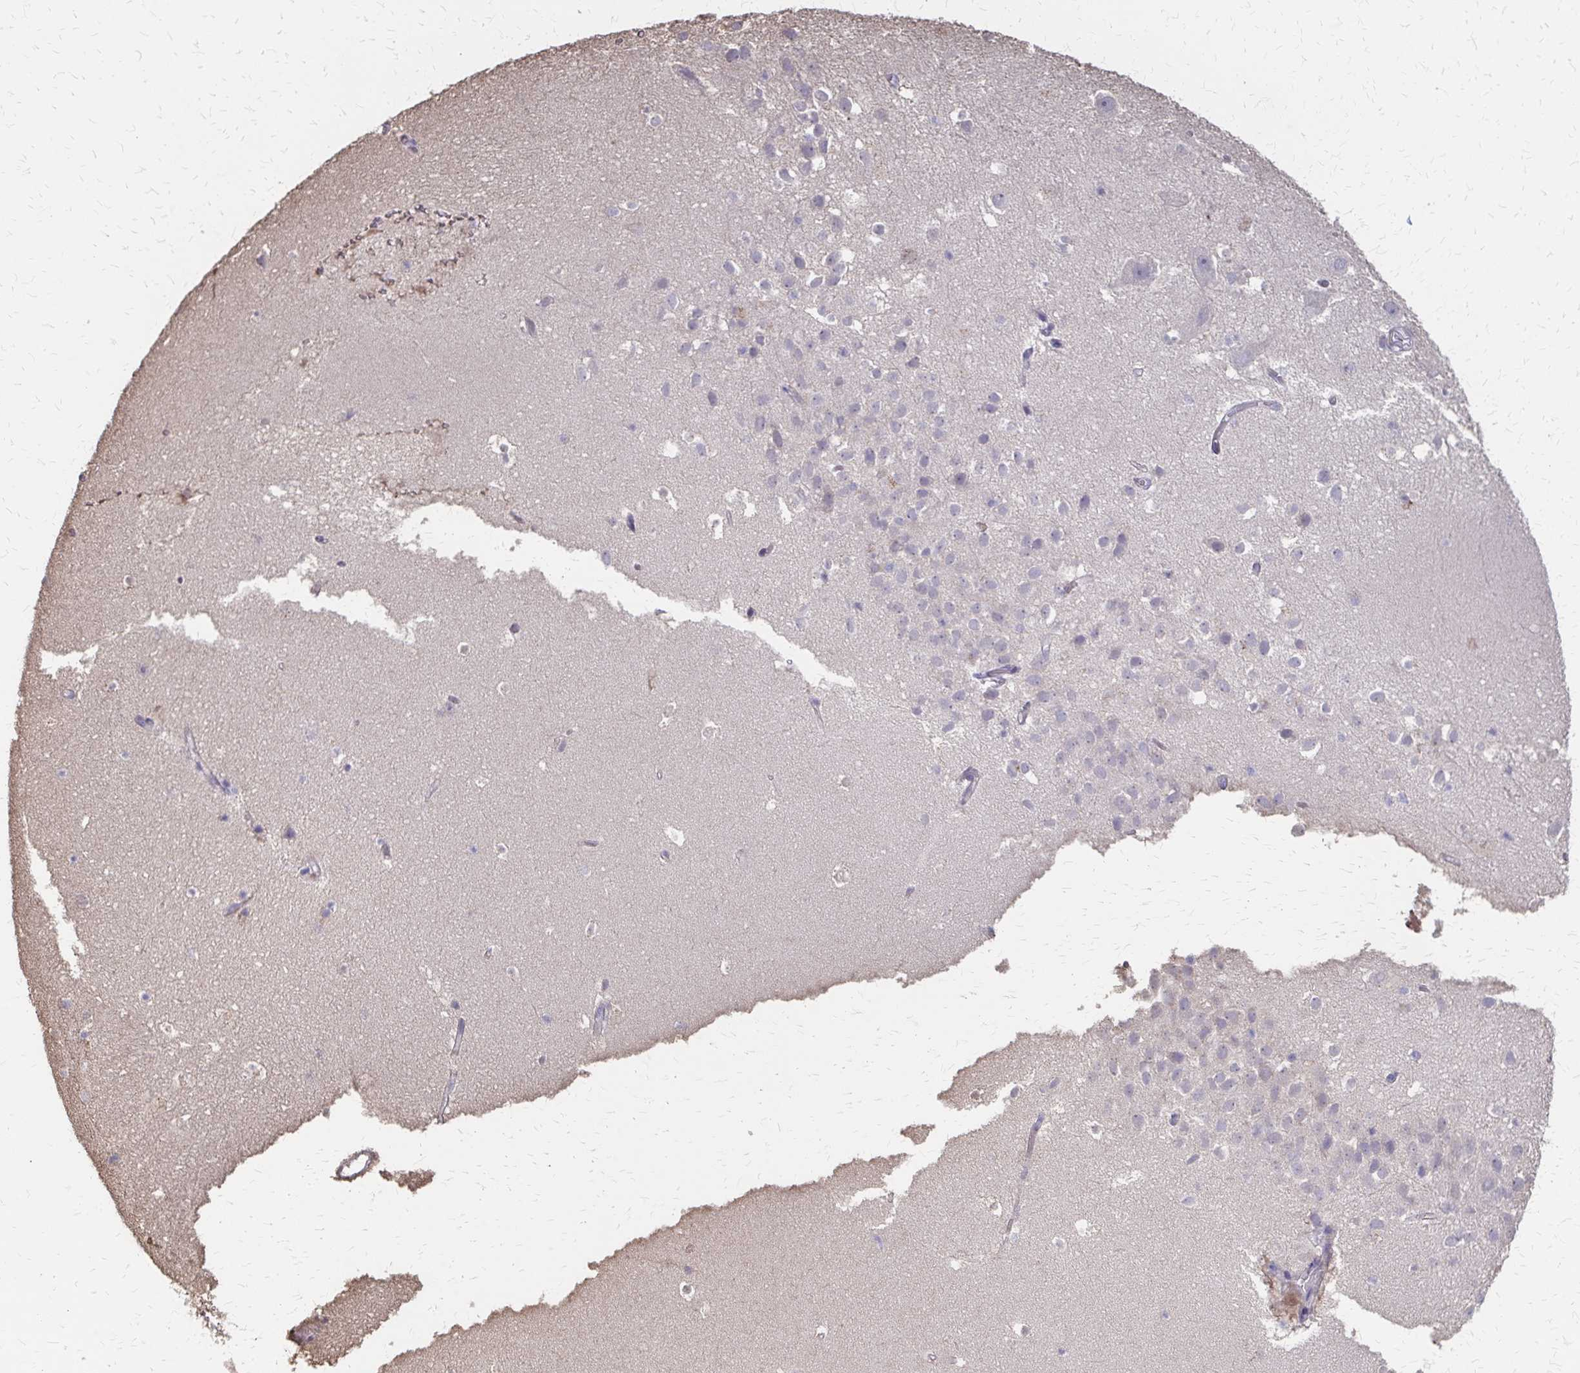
{"staining": {"intensity": "negative", "quantity": "none", "location": "none"}, "tissue": "hippocampus", "cell_type": "Glial cells", "image_type": "normal", "snomed": [{"axis": "morphology", "description": "Normal tissue, NOS"}, {"axis": "topography", "description": "Hippocampus"}], "caption": "Glial cells show no significant expression in normal hippocampus. (DAB (3,3'-diaminobenzidine) immunohistochemistry (IHC), high magnification).", "gene": "IFI44L", "patient": {"sex": "male", "age": 26}}